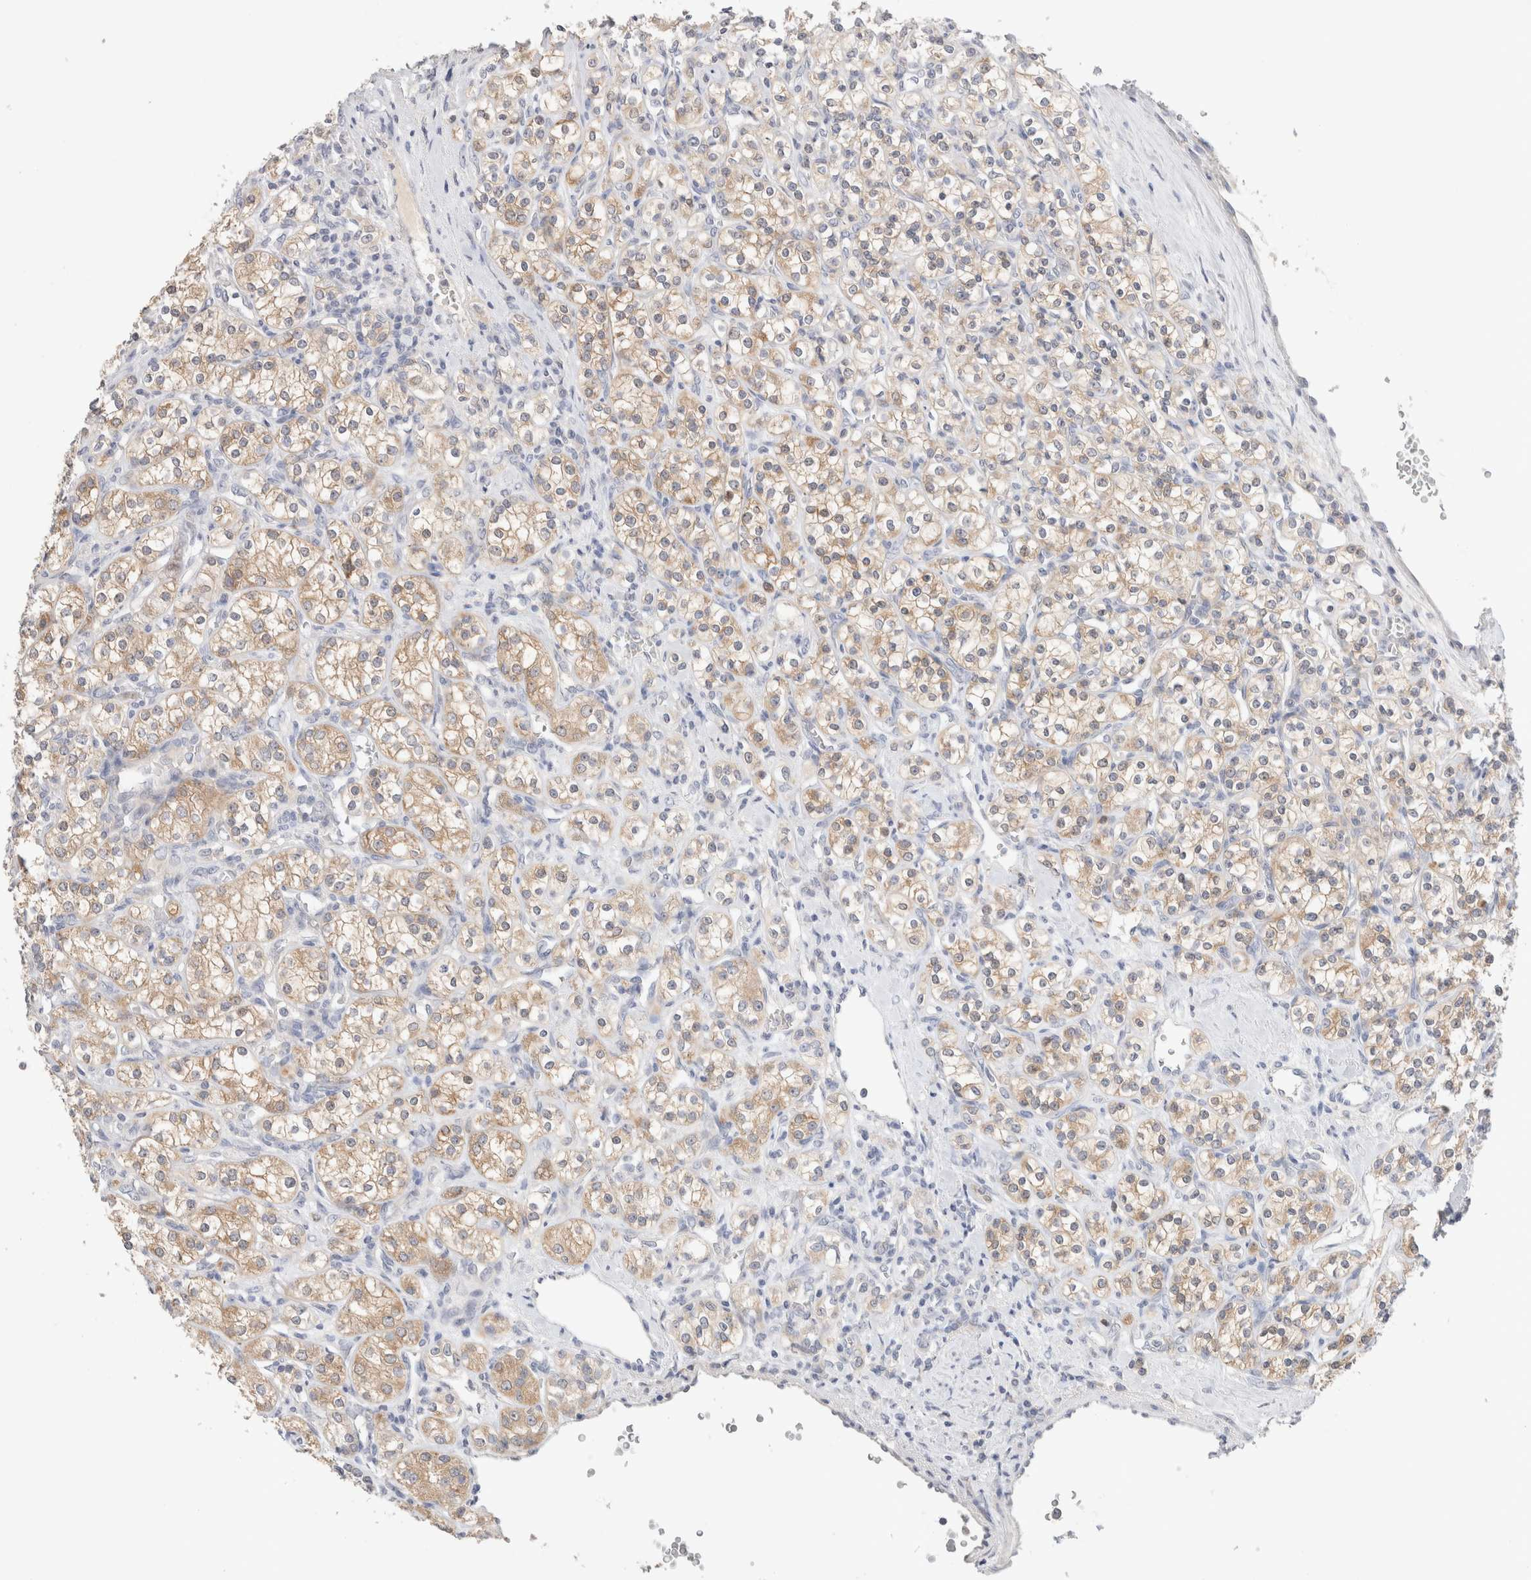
{"staining": {"intensity": "weak", "quantity": ">75%", "location": "cytoplasmic/membranous"}, "tissue": "renal cancer", "cell_type": "Tumor cells", "image_type": "cancer", "snomed": [{"axis": "morphology", "description": "Adenocarcinoma, NOS"}, {"axis": "topography", "description": "Kidney"}], "caption": "A histopathology image showing weak cytoplasmic/membranous positivity in approximately >75% of tumor cells in renal cancer, as visualized by brown immunohistochemical staining.", "gene": "MPP2", "patient": {"sex": "male", "age": 77}}